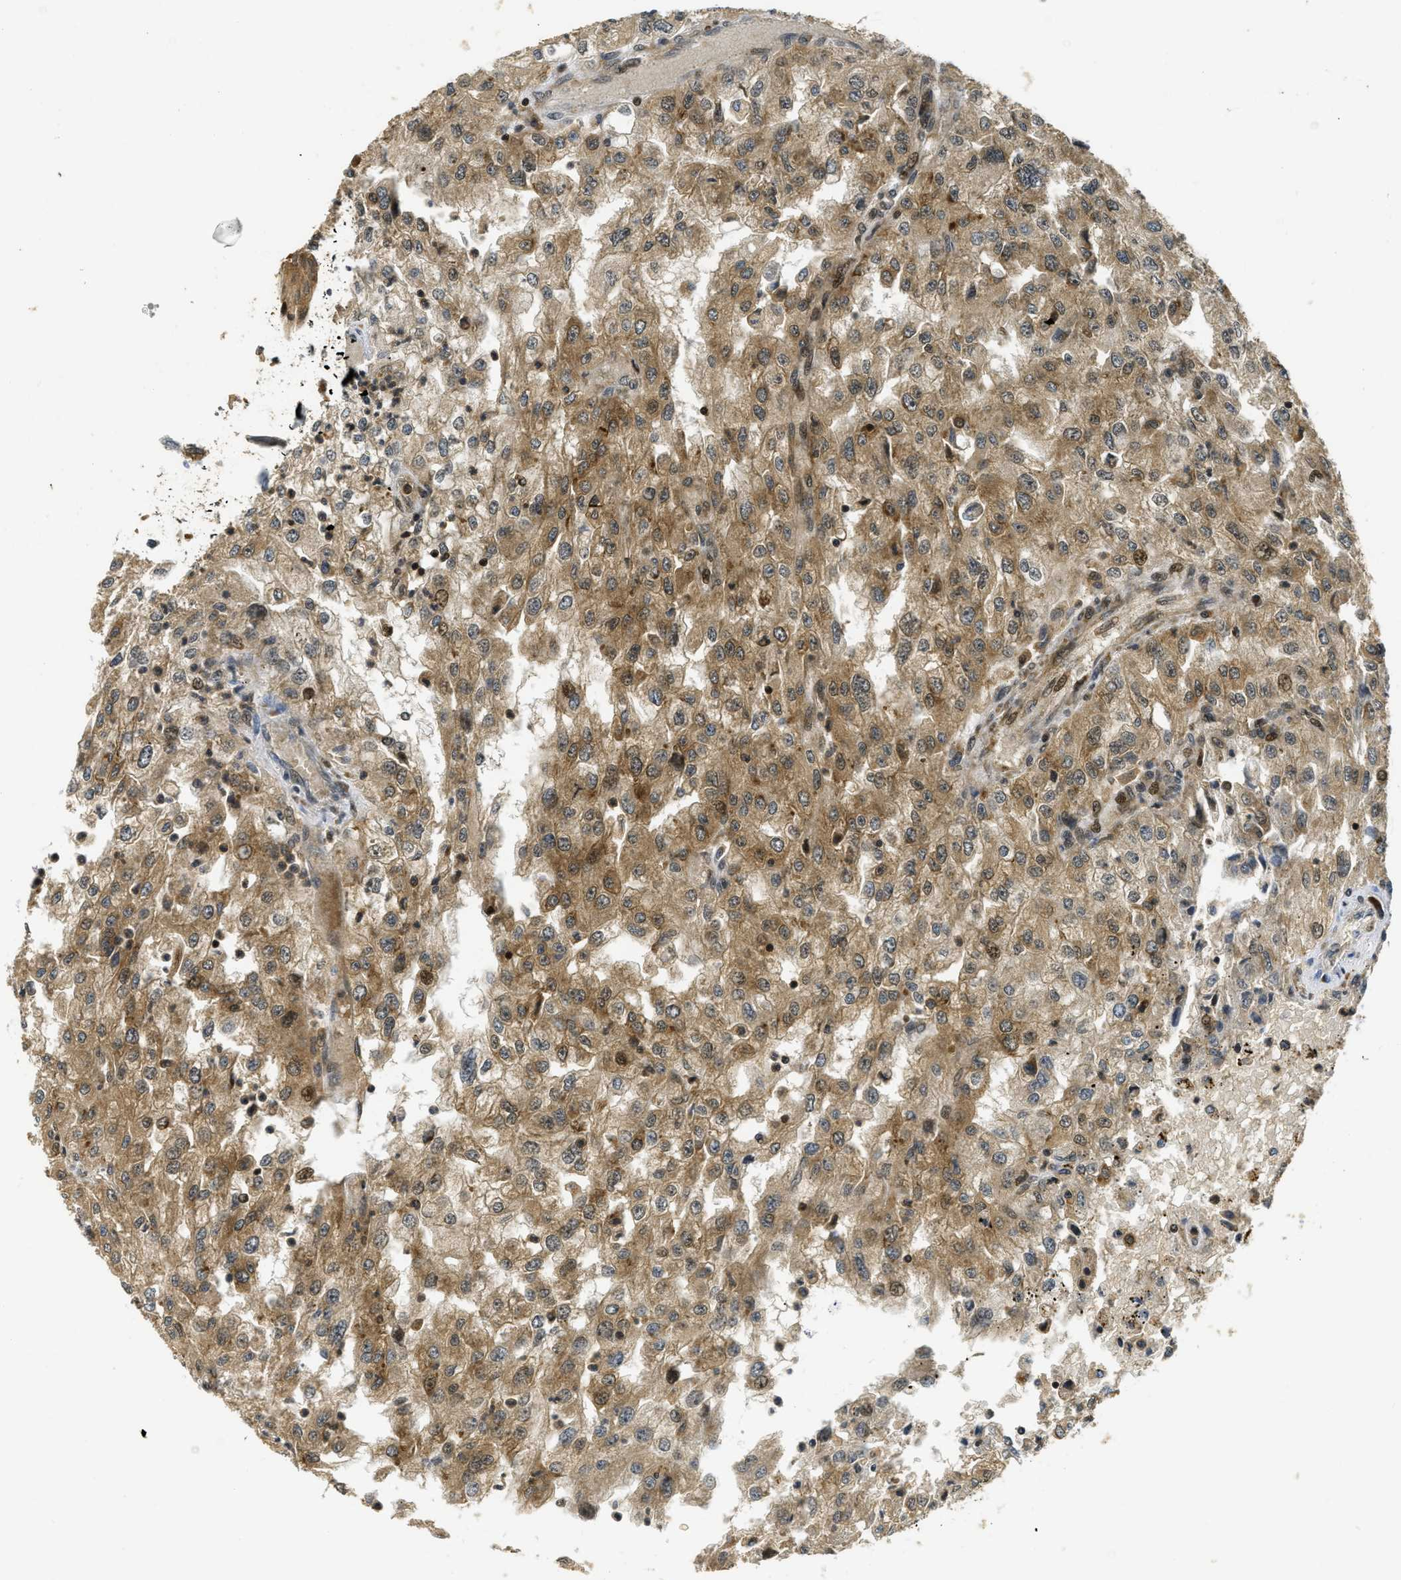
{"staining": {"intensity": "moderate", "quantity": ">75%", "location": "cytoplasmic/membranous"}, "tissue": "renal cancer", "cell_type": "Tumor cells", "image_type": "cancer", "snomed": [{"axis": "morphology", "description": "Adenocarcinoma, NOS"}, {"axis": "topography", "description": "Kidney"}], "caption": "Renal adenocarcinoma stained with a brown dye demonstrates moderate cytoplasmic/membranous positive expression in about >75% of tumor cells.", "gene": "ADSL", "patient": {"sex": "female", "age": 54}}